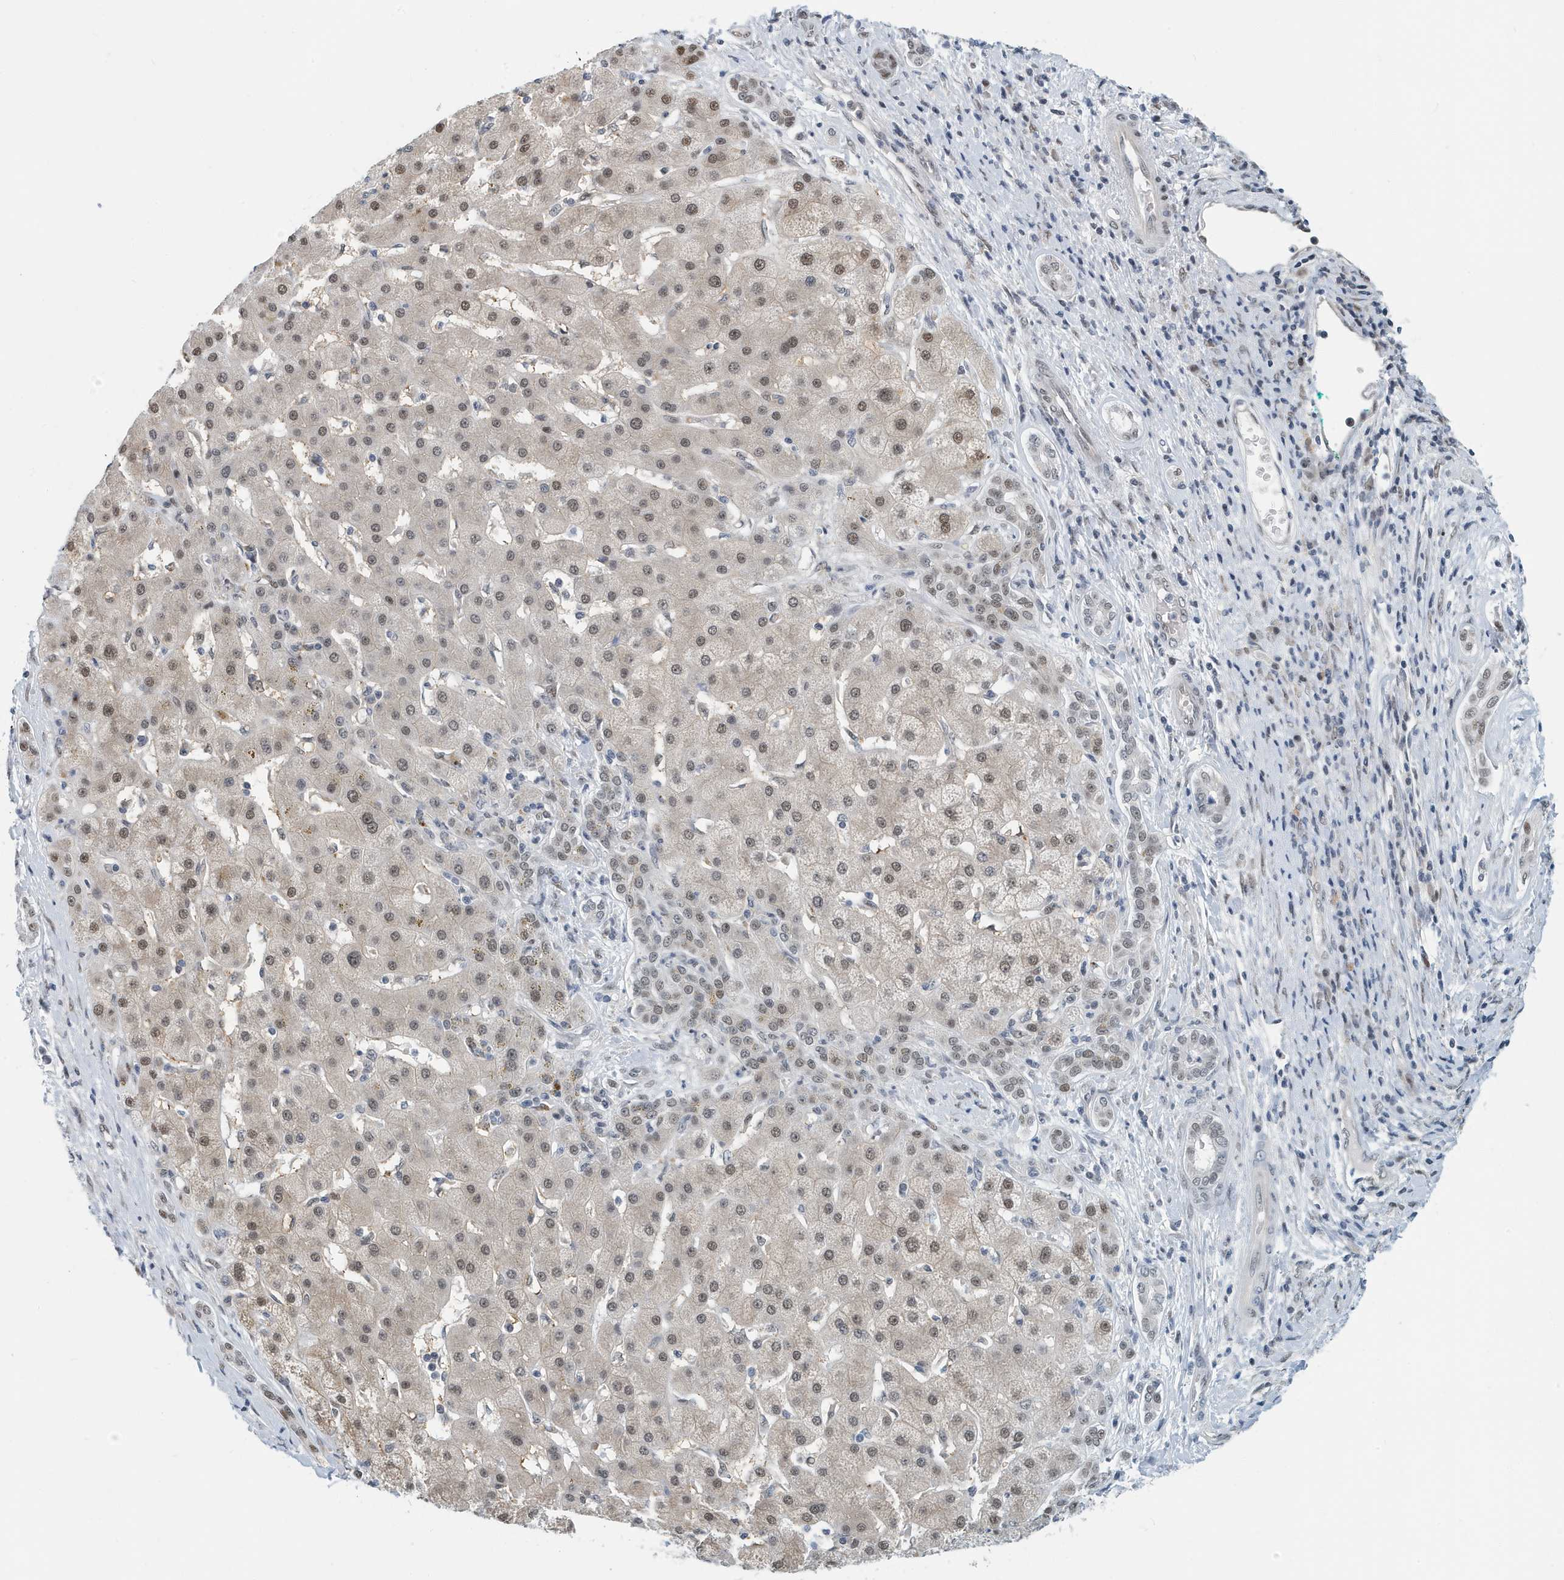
{"staining": {"intensity": "moderate", "quantity": "25%-75%", "location": "nuclear"}, "tissue": "liver cancer", "cell_type": "Tumor cells", "image_type": "cancer", "snomed": [{"axis": "morphology", "description": "Carcinoma, Hepatocellular, NOS"}, {"axis": "topography", "description": "Liver"}], "caption": "Hepatocellular carcinoma (liver) stained with DAB (3,3'-diaminobenzidine) immunohistochemistry exhibits medium levels of moderate nuclear positivity in about 25%-75% of tumor cells. The staining was performed using DAB, with brown indicating positive protein expression. Nuclei are stained blue with hematoxylin.", "gene": "KIF15", "patient": {"sex": "male", "age": 65}}